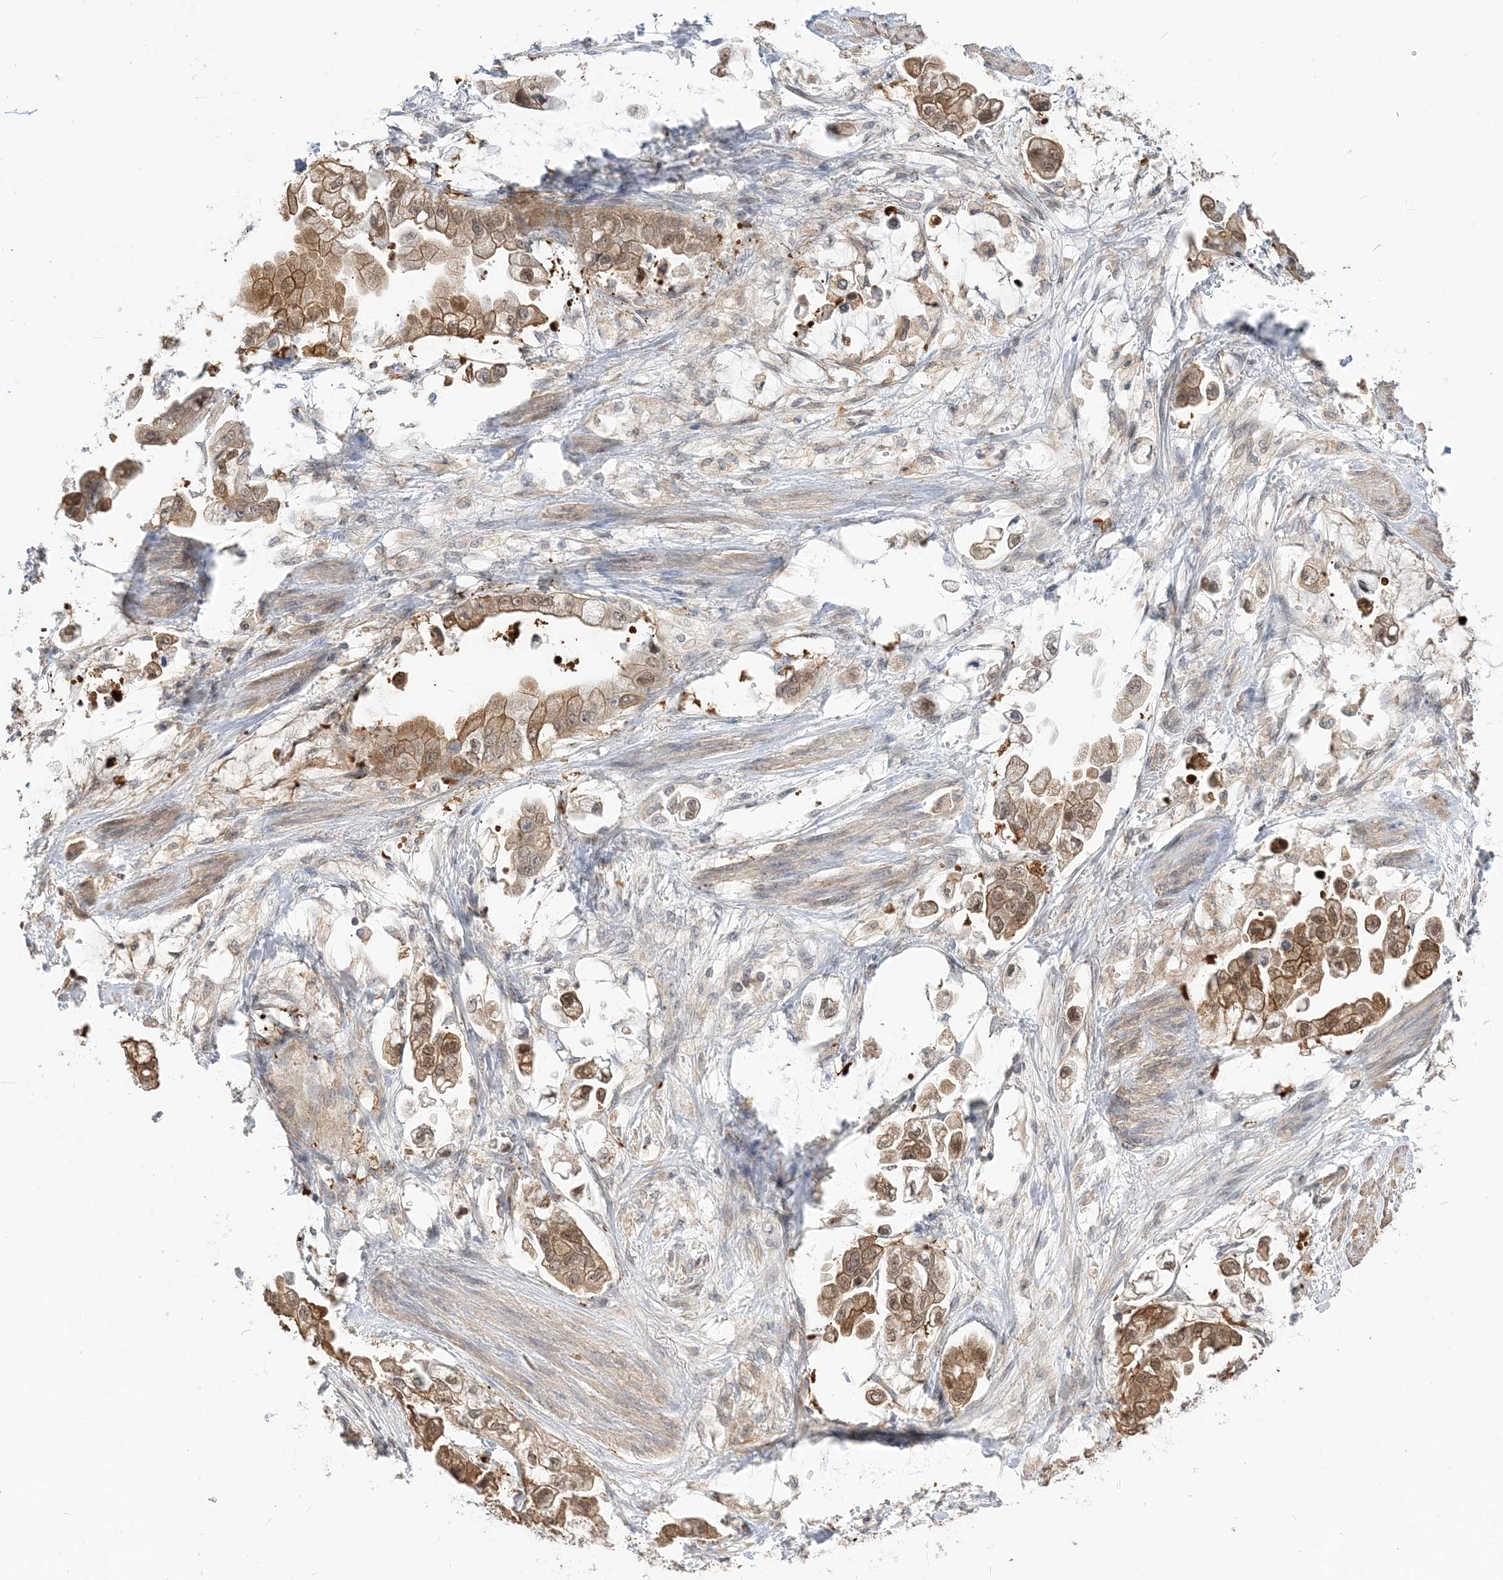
{"staining": {"intensity": "moderate", "quantity": ">75%", "location": "cytoplasmic/membranous,nuclear"}, "tissue": "stomach cancer", "cell_type": "Tumor cells", "image_type": "cancer", "snomed": [{"axis": "morphology", "description": "Adenocarcinoma, NOS"}, {"axis": "topography", "description": "Stomach"}], "caption": "Immunohistochemistry (IHC) staining of stomach cancer (adenocarcinoma), which demonstrates medium levels of moderate cytoplasmic/membranous and nuclear expression in about >75% of tumor cells indicating moderate cytoplasmic/membranous and nuclear protein expression. The staining was performed using DAB (brown) for protein detection and nuclei were counterstained in hematoxylin (blue).", "gene": "THADA", "patient": {"sex": "male", "age": 62}}